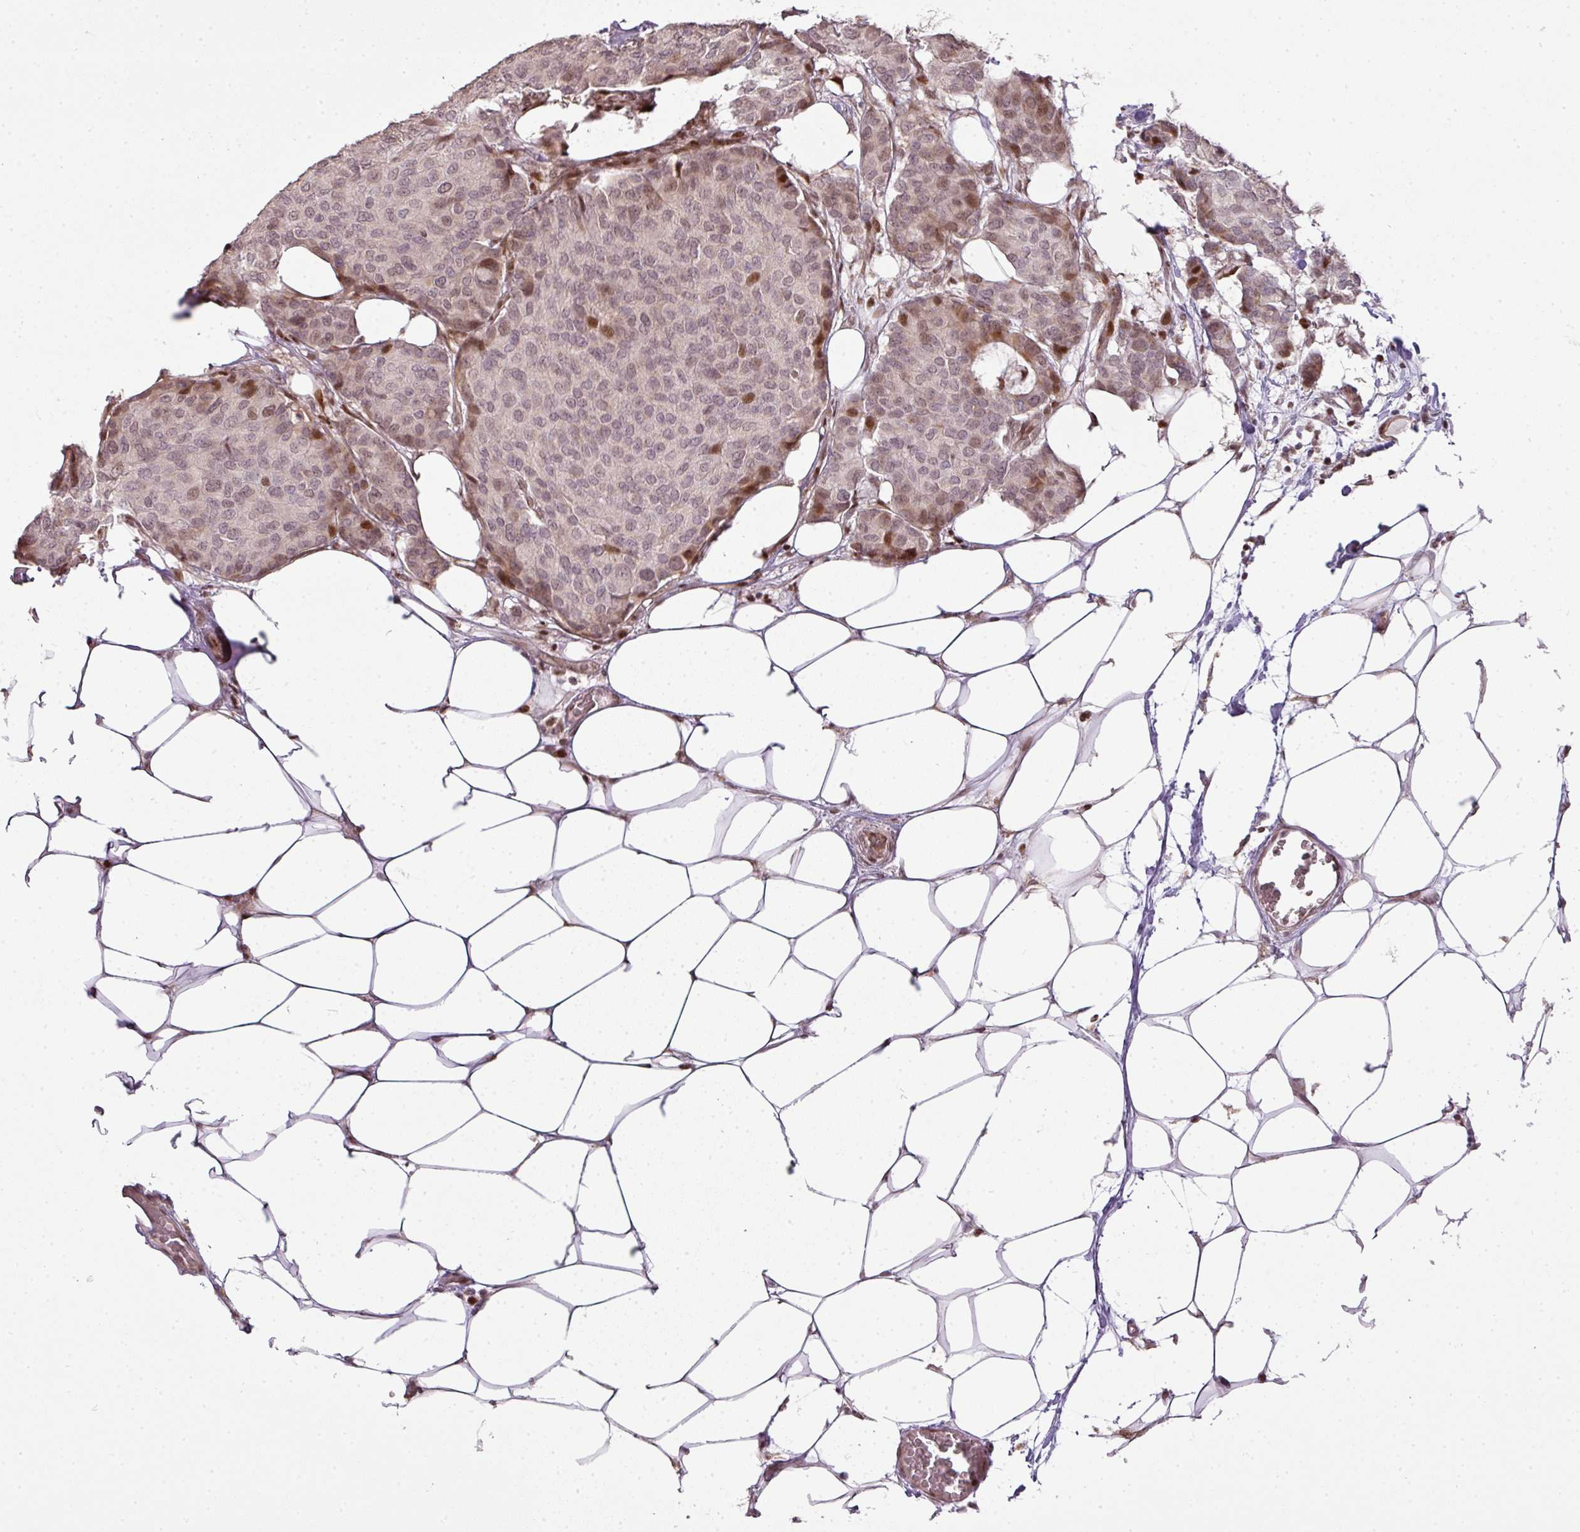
{"staining": {"intensity": "moderate", "quantity": "<25%", "location": "nuclear"}, "tissue": "breast cancer", "cell_type": "Tumor cells", "image_type": "cancer", "snomed": [{"axis": "morphology", "description": "Duct carcinoma"}, {"axis": "topography", "description": "Breast"}], "caption": "DAB (3,3'-diaminobenzidine) immunohistochemical staining of human breast cancer (infiltrating ductal carcinoma) reveals moderate nuclear protein expression in about <25% of tumor cells. The staining was performed using DAB (3,3'-diaminobenzidine), with brown indicating positive protein expression. Nuclei are stained blue with hematoxylin.", "gene": "MYSM1", "patient": {"sex": "female", "age": 75}}